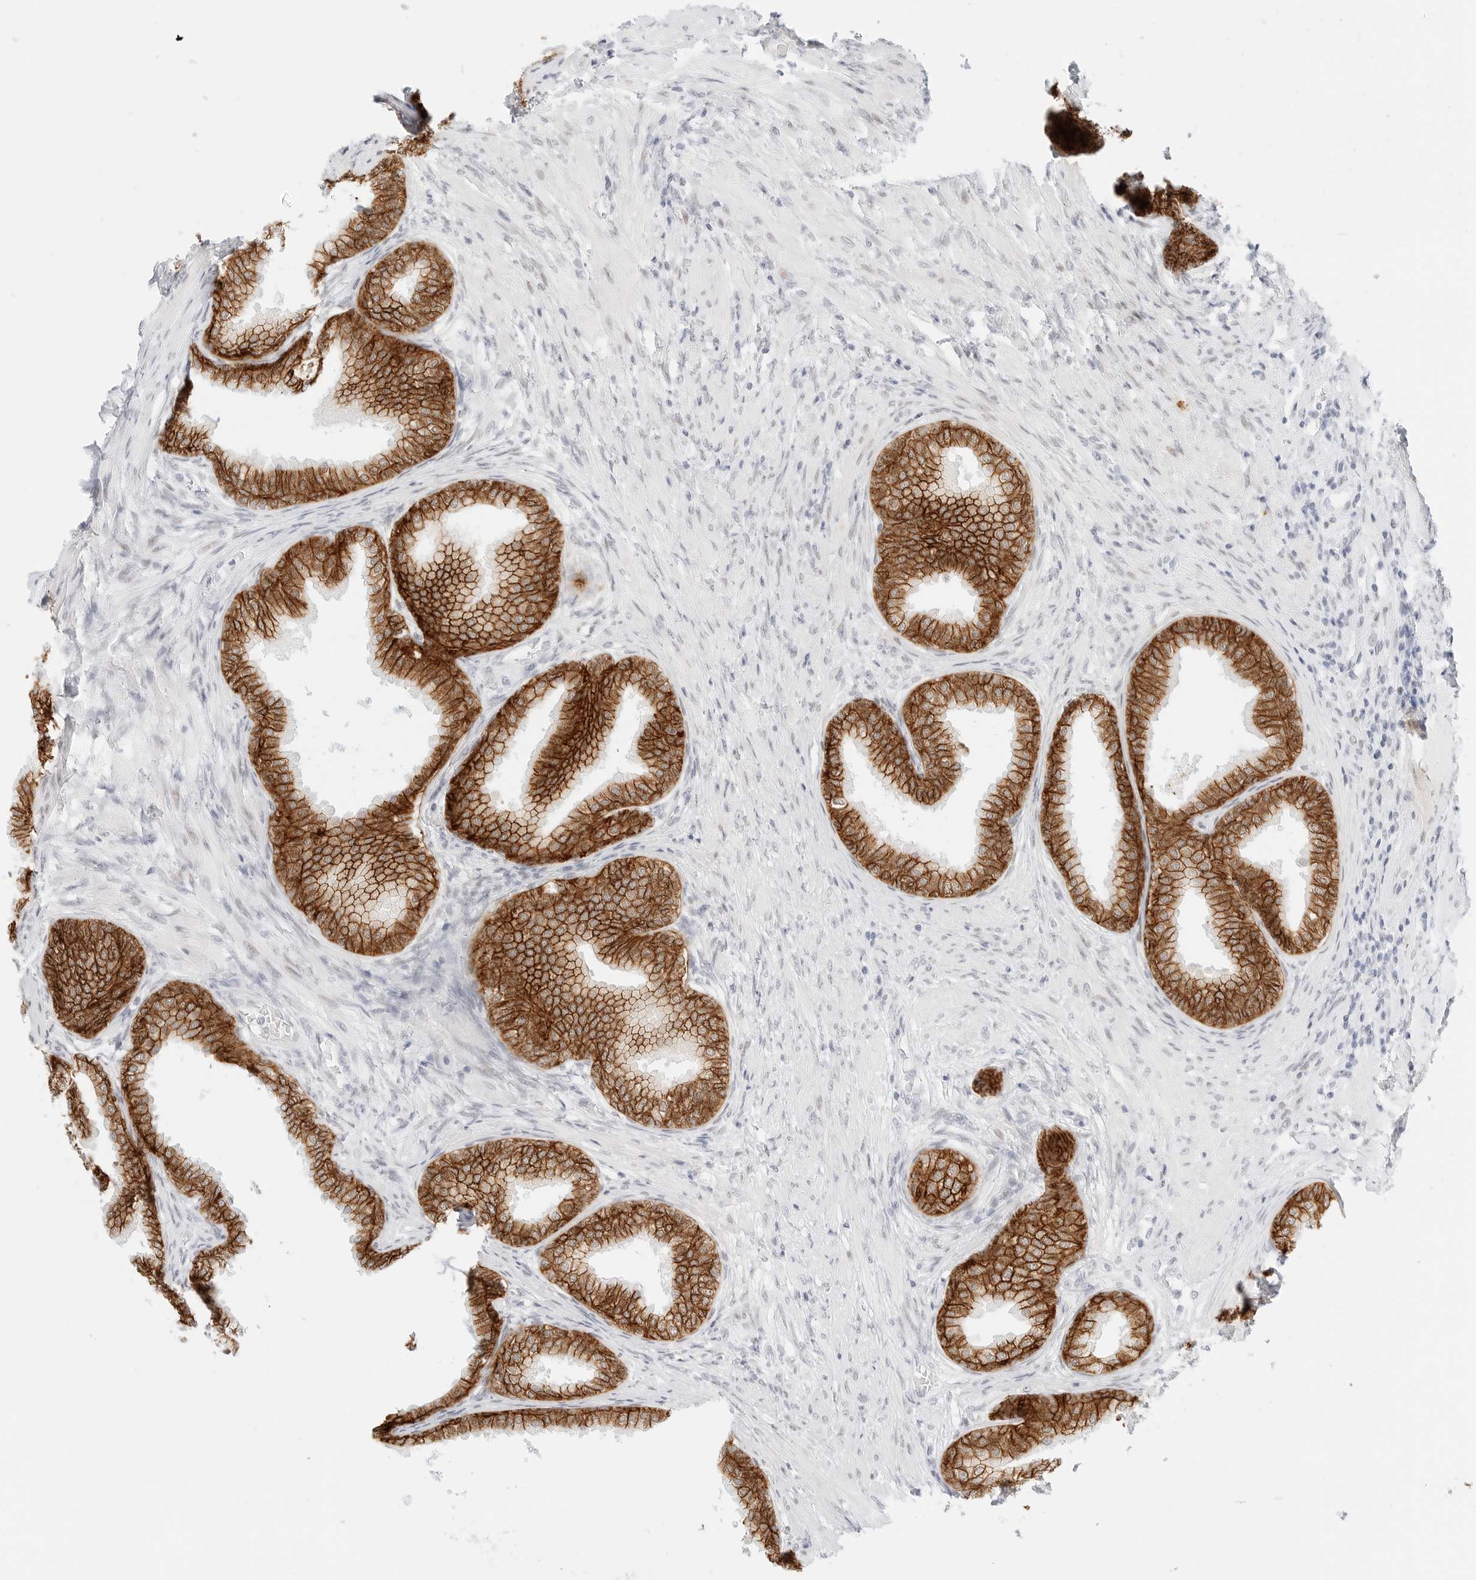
{"staining": {"intensity": "strong", "quantity": ">75%", "location": "cytoplasmic/membranous"}, "tissue": "prostate", "cell_type": "Glandular cells", "image_type": "normal", "snomed": [{"axis": "morphology", "description": "Normal tissue, NOS"}, {"axis": "topography", "description": "Prostate"}], "caption": "The image reveals immunohistochemical staining of unremarkable prostate. There is strong cytoplasmic/membranous positivity is appreciated in about >75% of glandular cells.", "gene": "CDH1", "patient": {"sex": "male", "age": 76}}